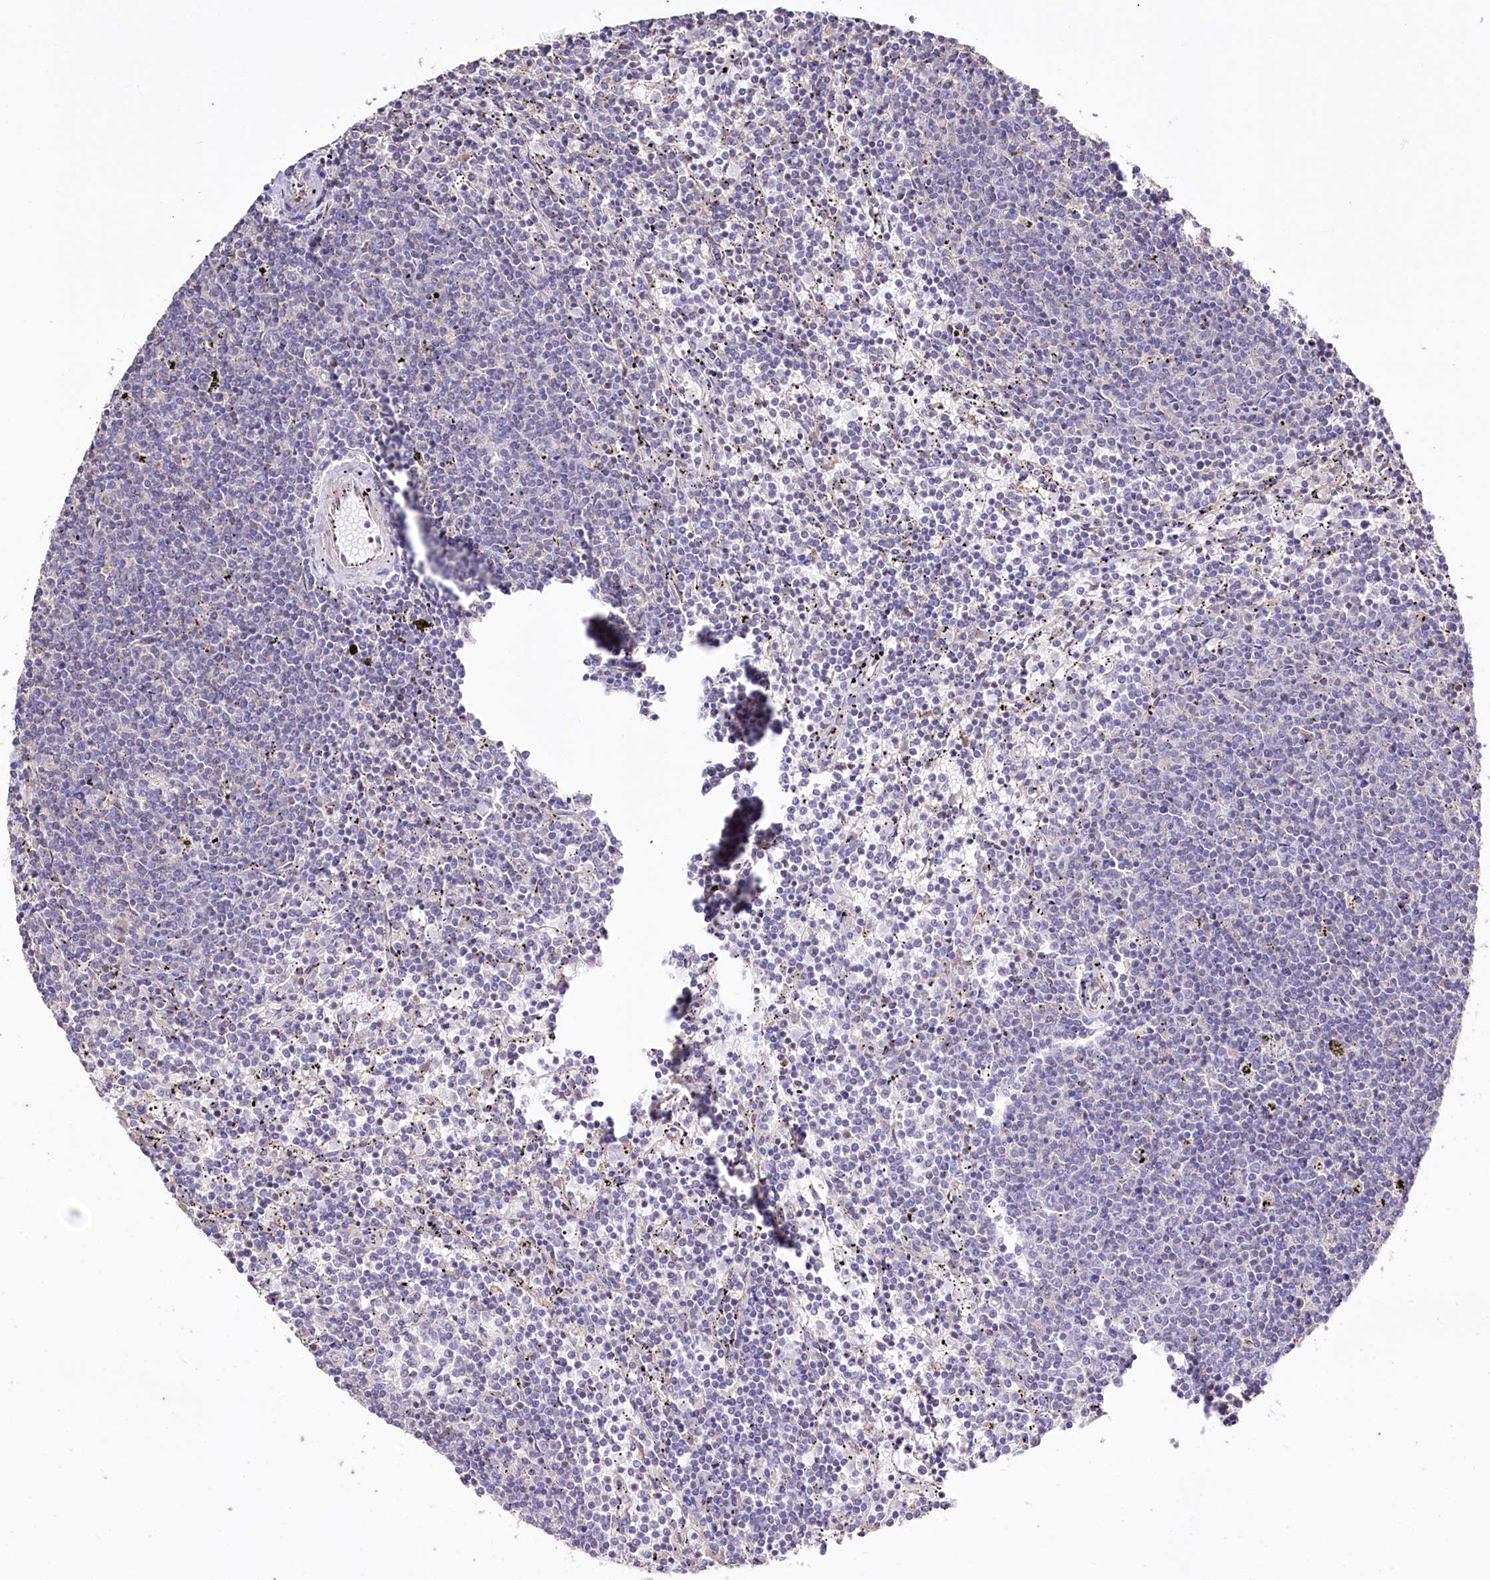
{"staining": {"intensity": "negative", "quantity": "none", "location": "none"}, "tissue": "lymphoma", "cell_type": "Tumor cells", "image_type": "cancer", "snomed": [{"axis": "morphology", "description": "Malignant lymphoma, non-Hodgkin's type, Low grade"}, {"axis": "topography", "description": "Spleen"}], "caption": "Immunohistochemistry of malignant lymphoma, non-Hodgkin's type (low-grade) reveals no positivity in tumor cells.", "gene": "PTER", "patient": {"sex": "female", "age": 50}}